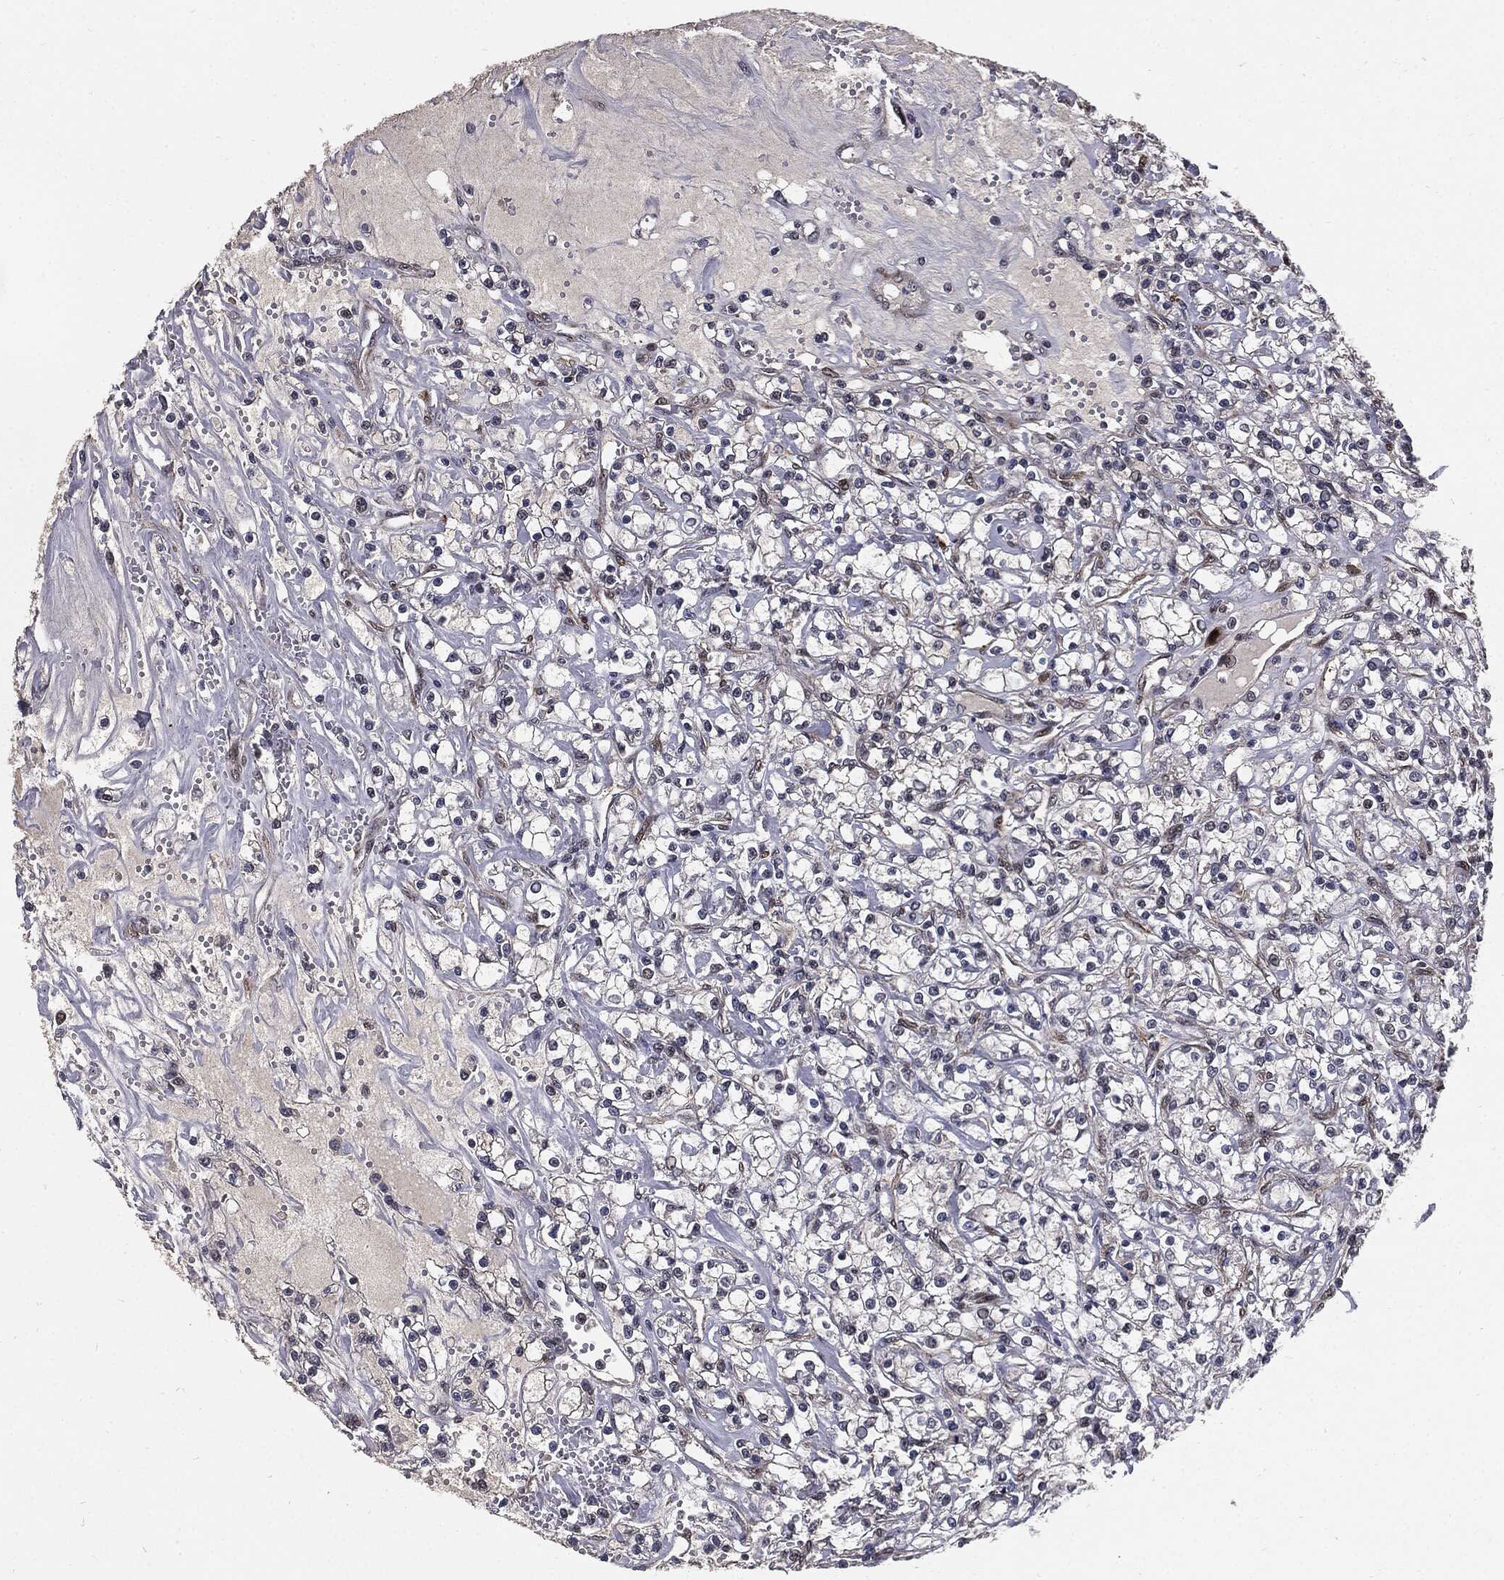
{"staining": {"intensity": "negative", "quantity": "none", "location": "none"}, "tissue": "renal cancer", "cell_type": "Tumor cells", "image_type": "cancer", "snomed": [{"axis": "morphology", "description": "Adenocarcinoma, NOS"}, {"axis": "topography", "description": "Kidney"}], "caption": "A histopathology image of human adenocarcinoma (renal) is negative for staining in tumor cells.", "gene": "PTPA", "patient": {"sex": "female", "age": 59}}